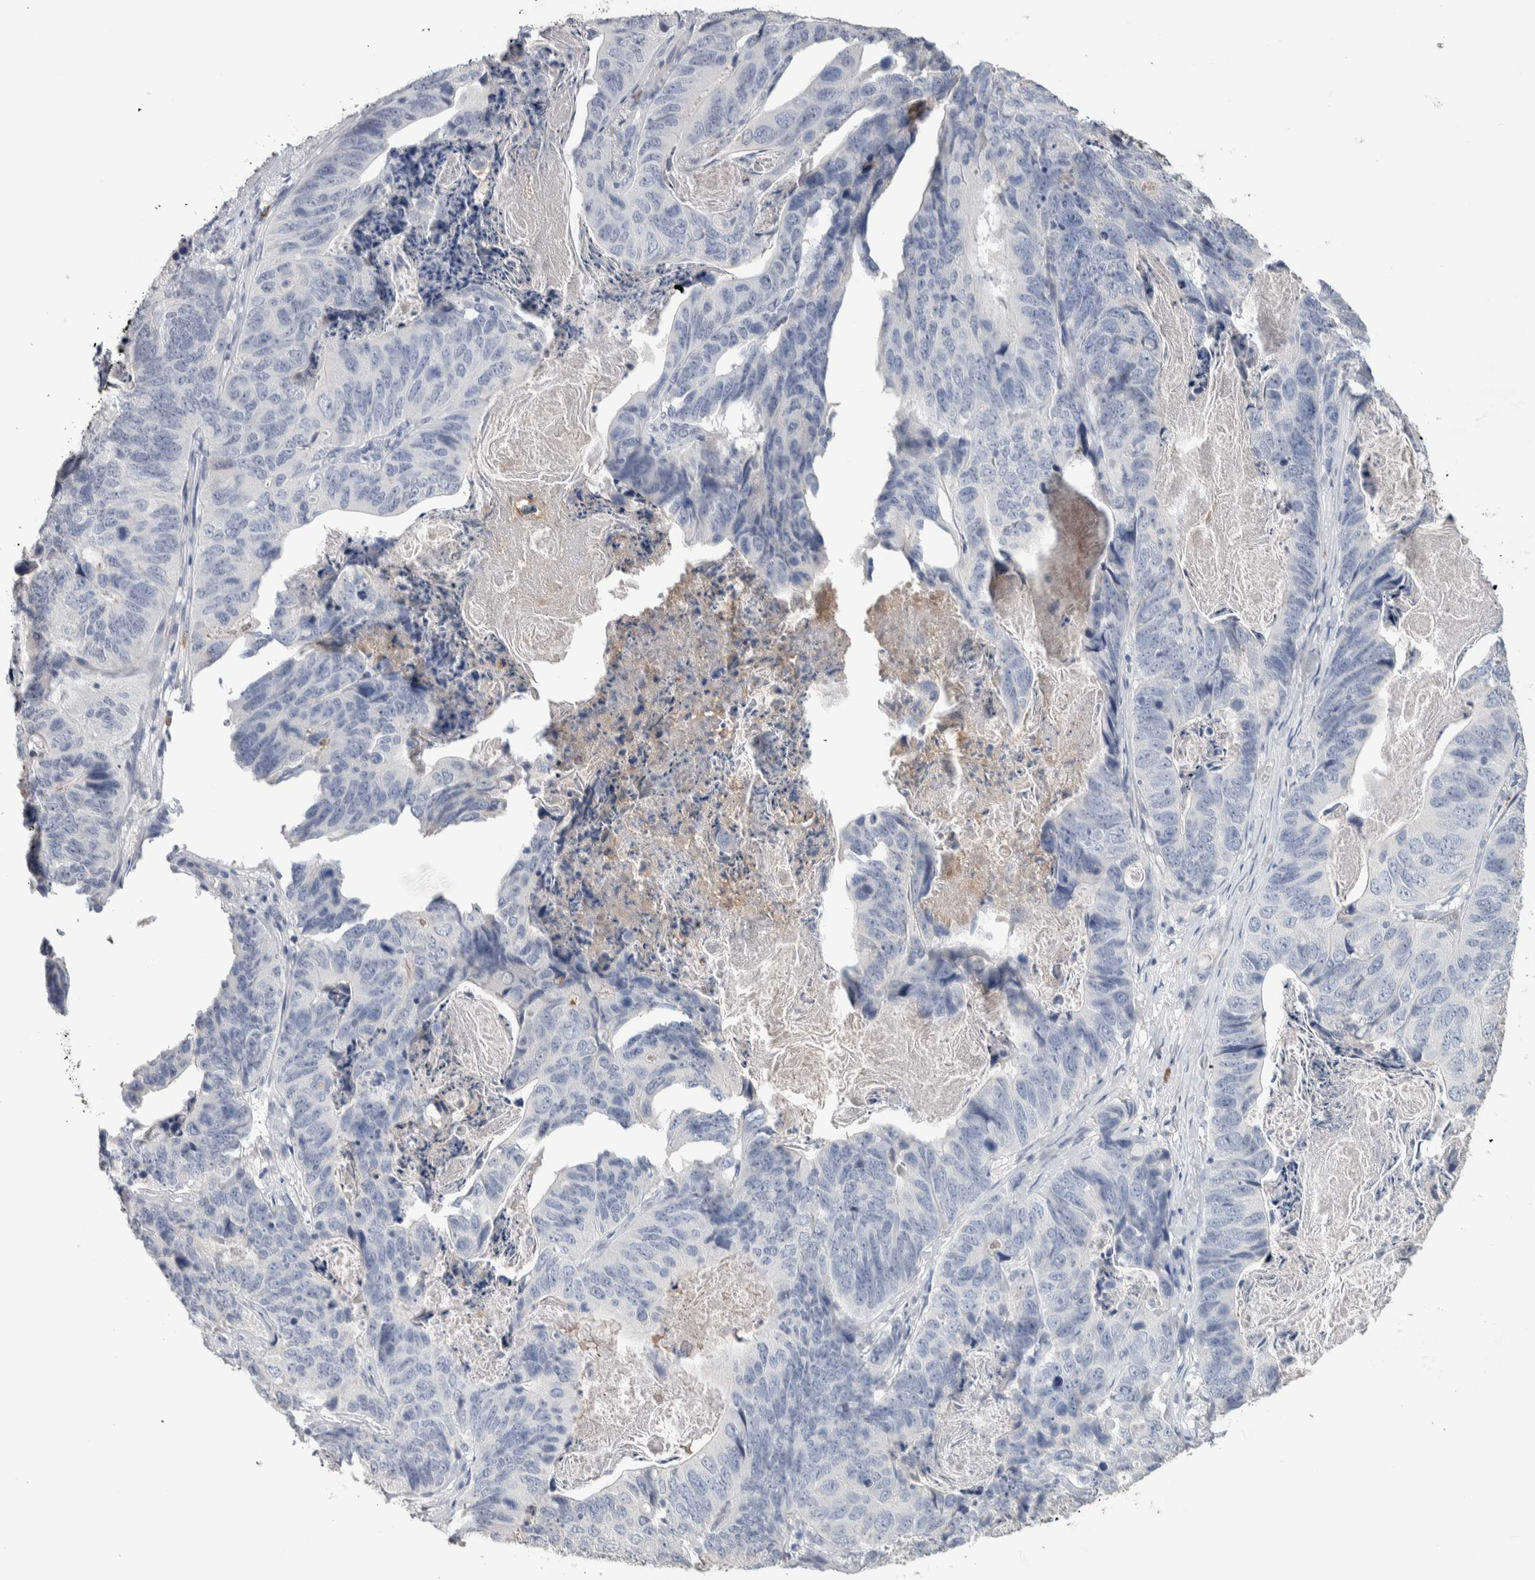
{"staining": {"intensity": "negative", "quantity": "none", "location": "none"}, "tissue": "stomach cancer", "cell_type": "Tumor cells", "image_type": "cancer", "snomed": [{"axis": "morphology", "description": "Normal tissue, NOS"}, {"axis": "morphology", "description": "Adenocarcinoma, NOS"}, {"axis": "topography", "description": "Stomach"}], "caption": "Tumor cells show no significant protein positivity in stomach cancer (adenocarcinoma). (Brightfield microscopy of DAB (3,3'-diaminobenzidine) immunohistochemistry (IHC) at high magnification).", "gene": "TMEM102", "patient": {"sex": "female", "age": 89}}